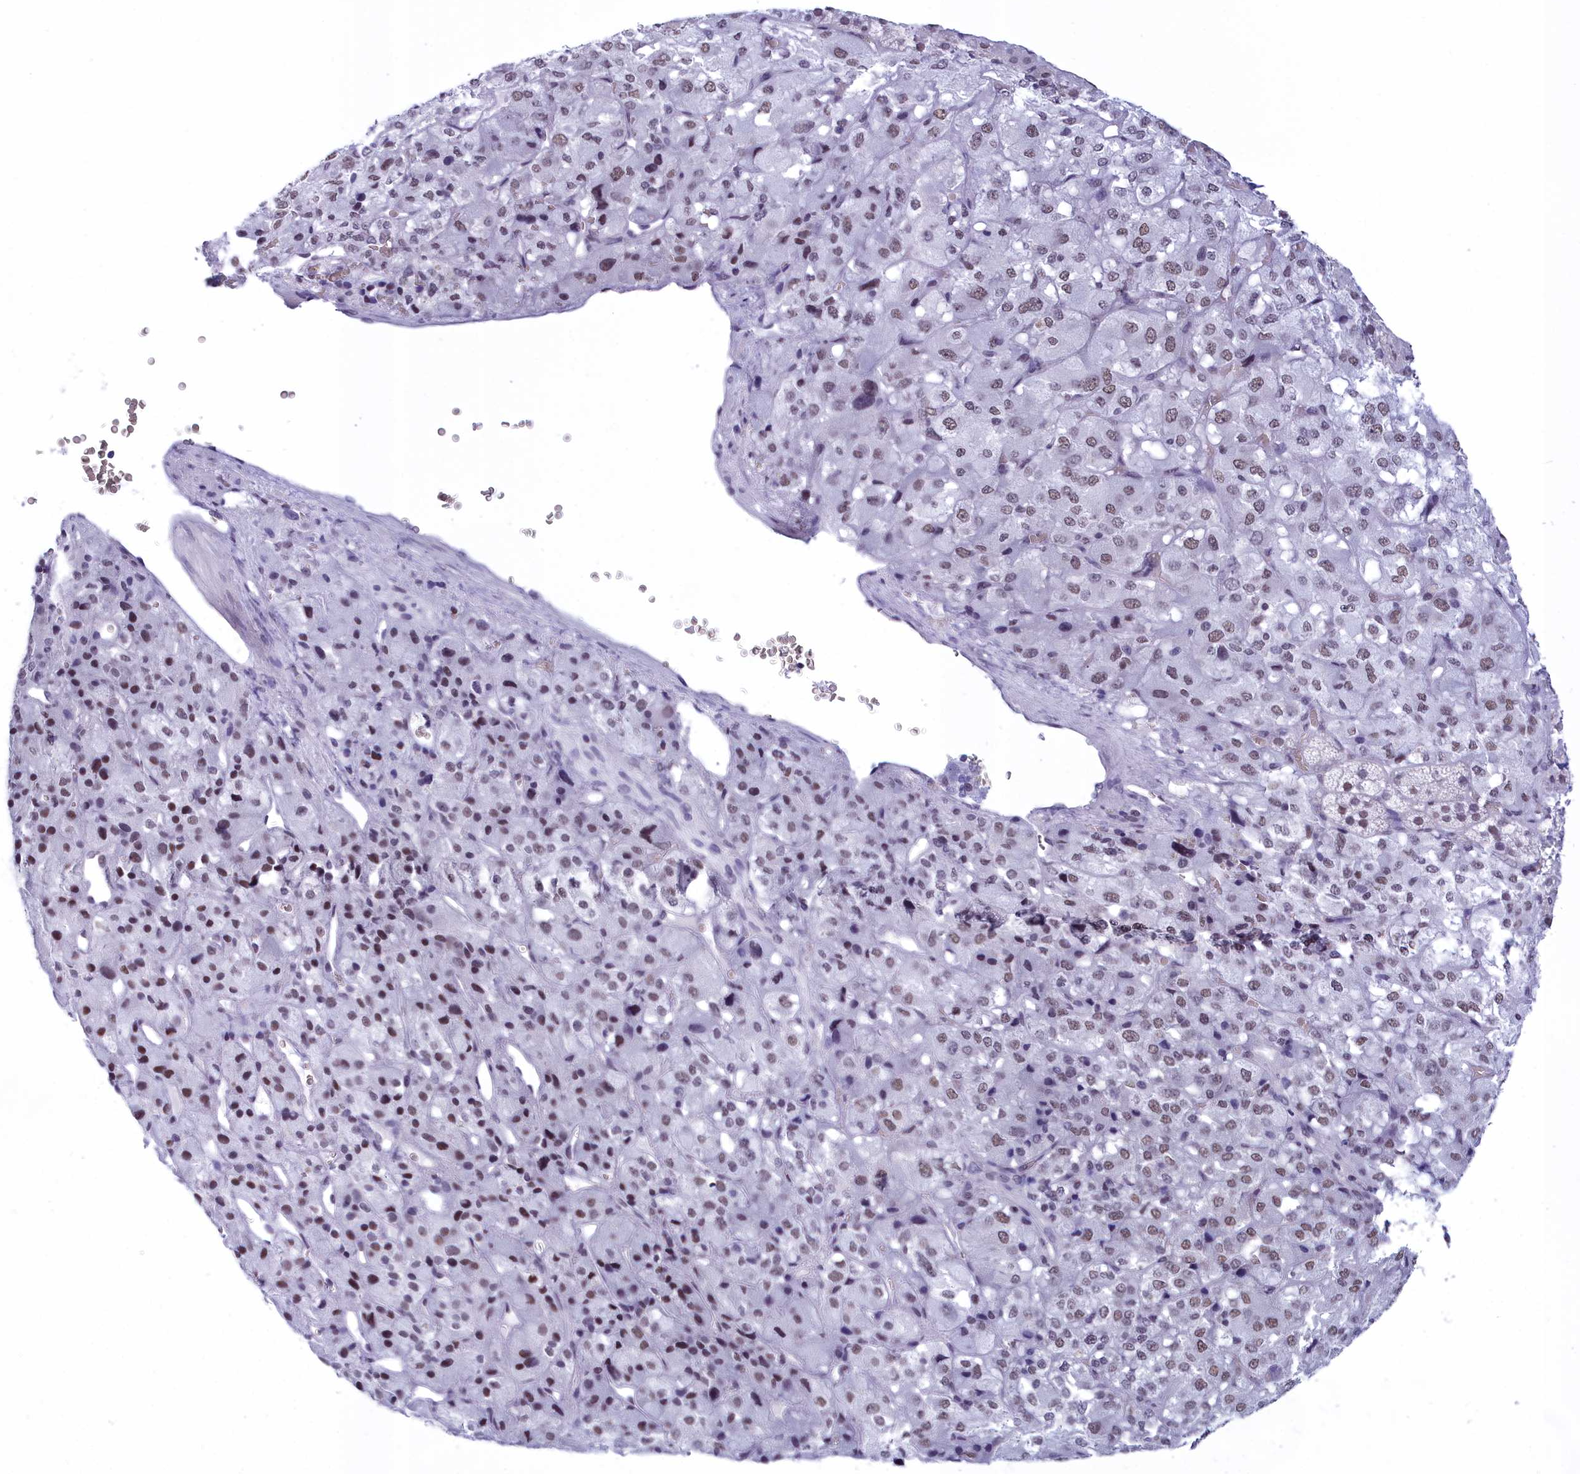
{"staining": {"intensity": "weak", "quantity": ">75%", "location": "nuclear"}, "tissue": "adrenal gland", "cell_type": "Glandular cells", "image_type": "normal", "snomed": [{"axis": "morphology", "description": "Normal tissue, NOS"}, {"axis": "topography", "description": "Adrenal gland"}], "caption": "Human adrenal gland stained with a brown dye reveals weak nuclear positive positivity in approximately >75% of glandular cells.", "gene": "CDC26", "patient": {"sex": "female", "age": 44}}